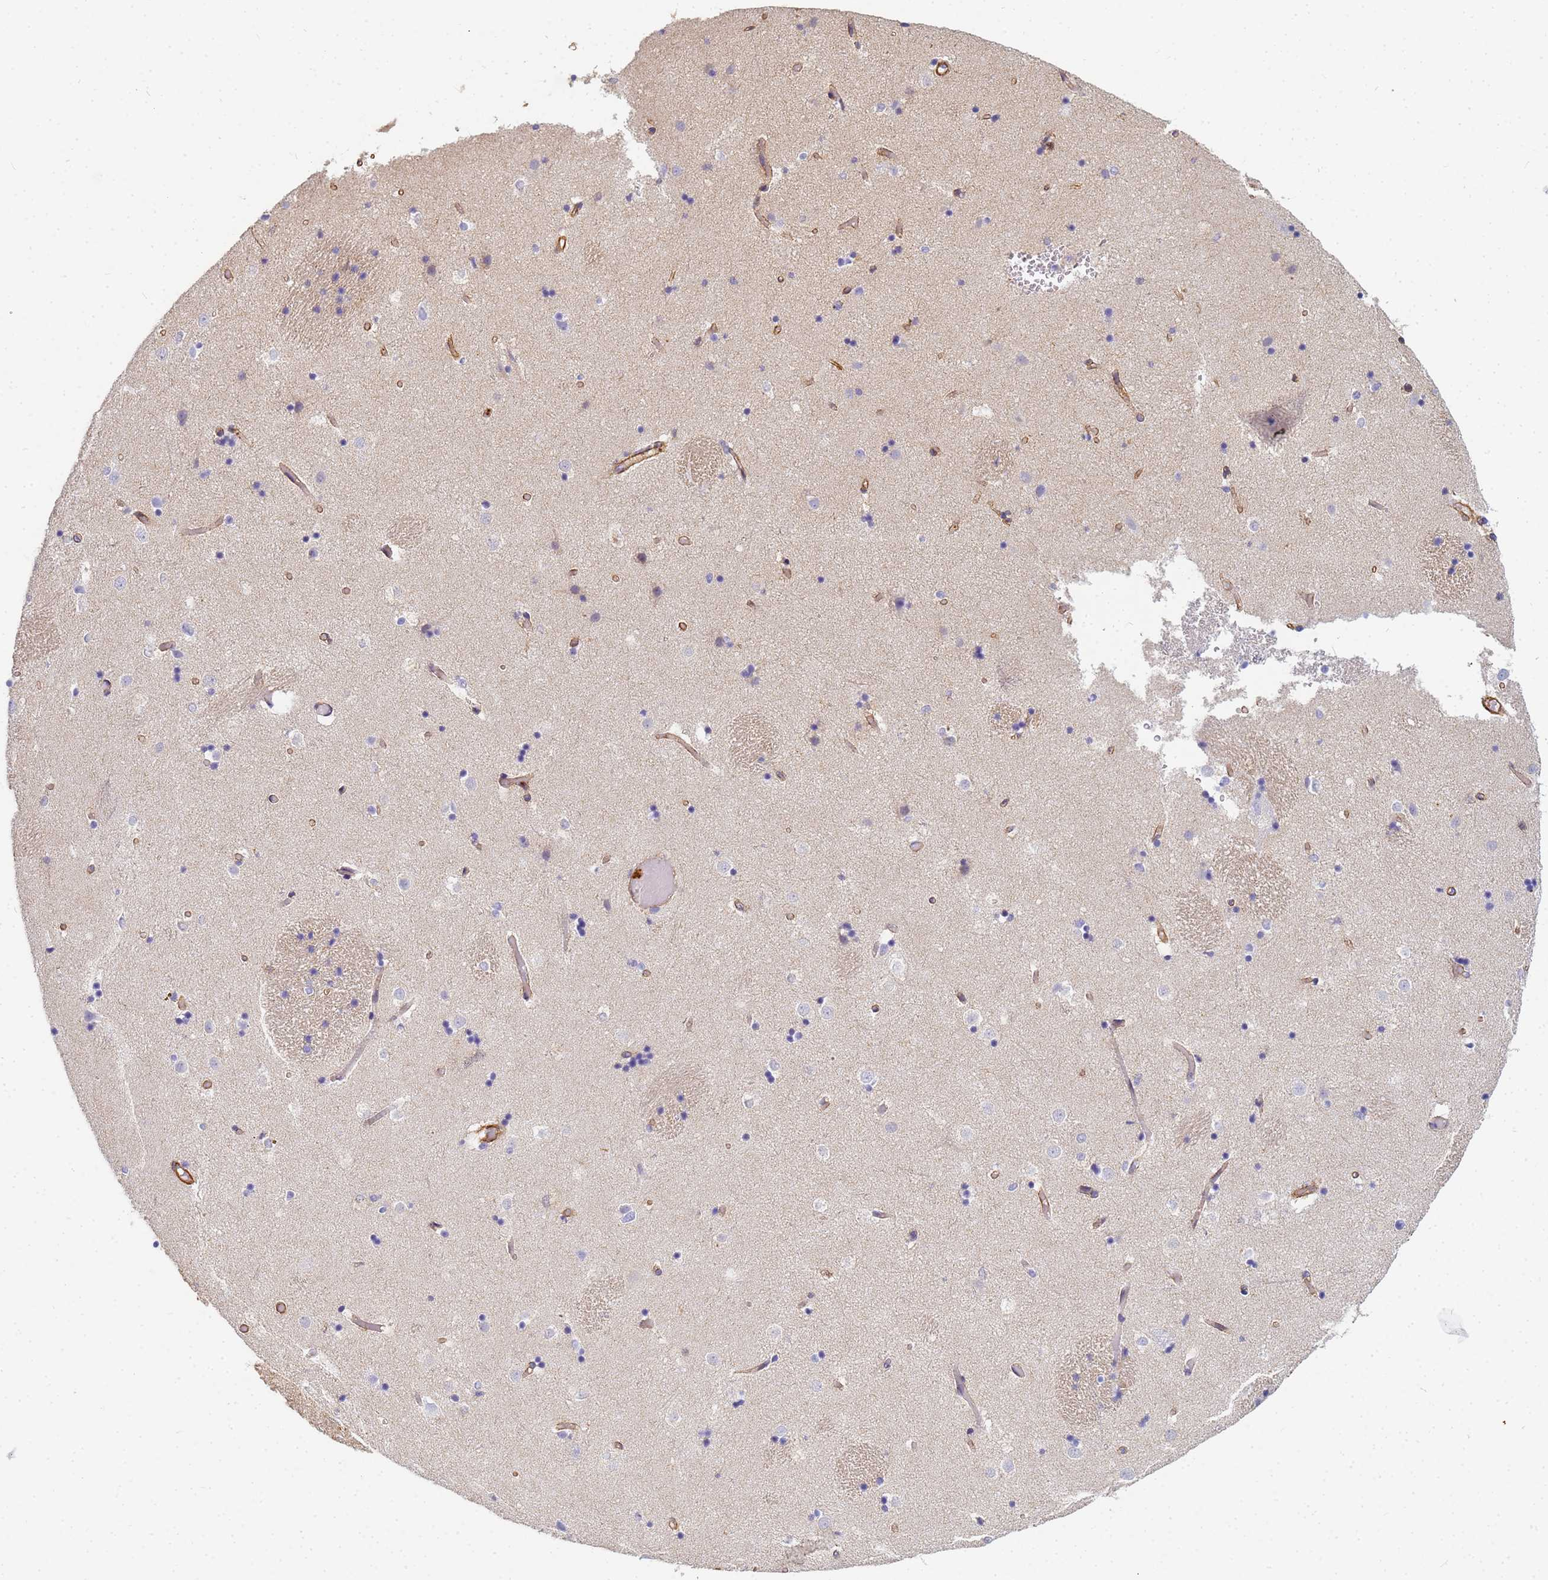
{"staining": {"intensity": "negative", "quantity": "none", "location": "none"}, "tissue": "caudate", "cell_type": "Glial cells", "image_type": "normal", "snomed": [{"axis": "morphology", "description": "Normal tissue, NOS"}, {"axis": "topography", "description": "Lateral ventricle wall"}], "caption": "IHC image of unremarkable caudate: human caudate stained with DAB exhibits no significant protein expression in glial cells.", "gene": "TPM1", "patient": {"sex": "female", "age": 52}}